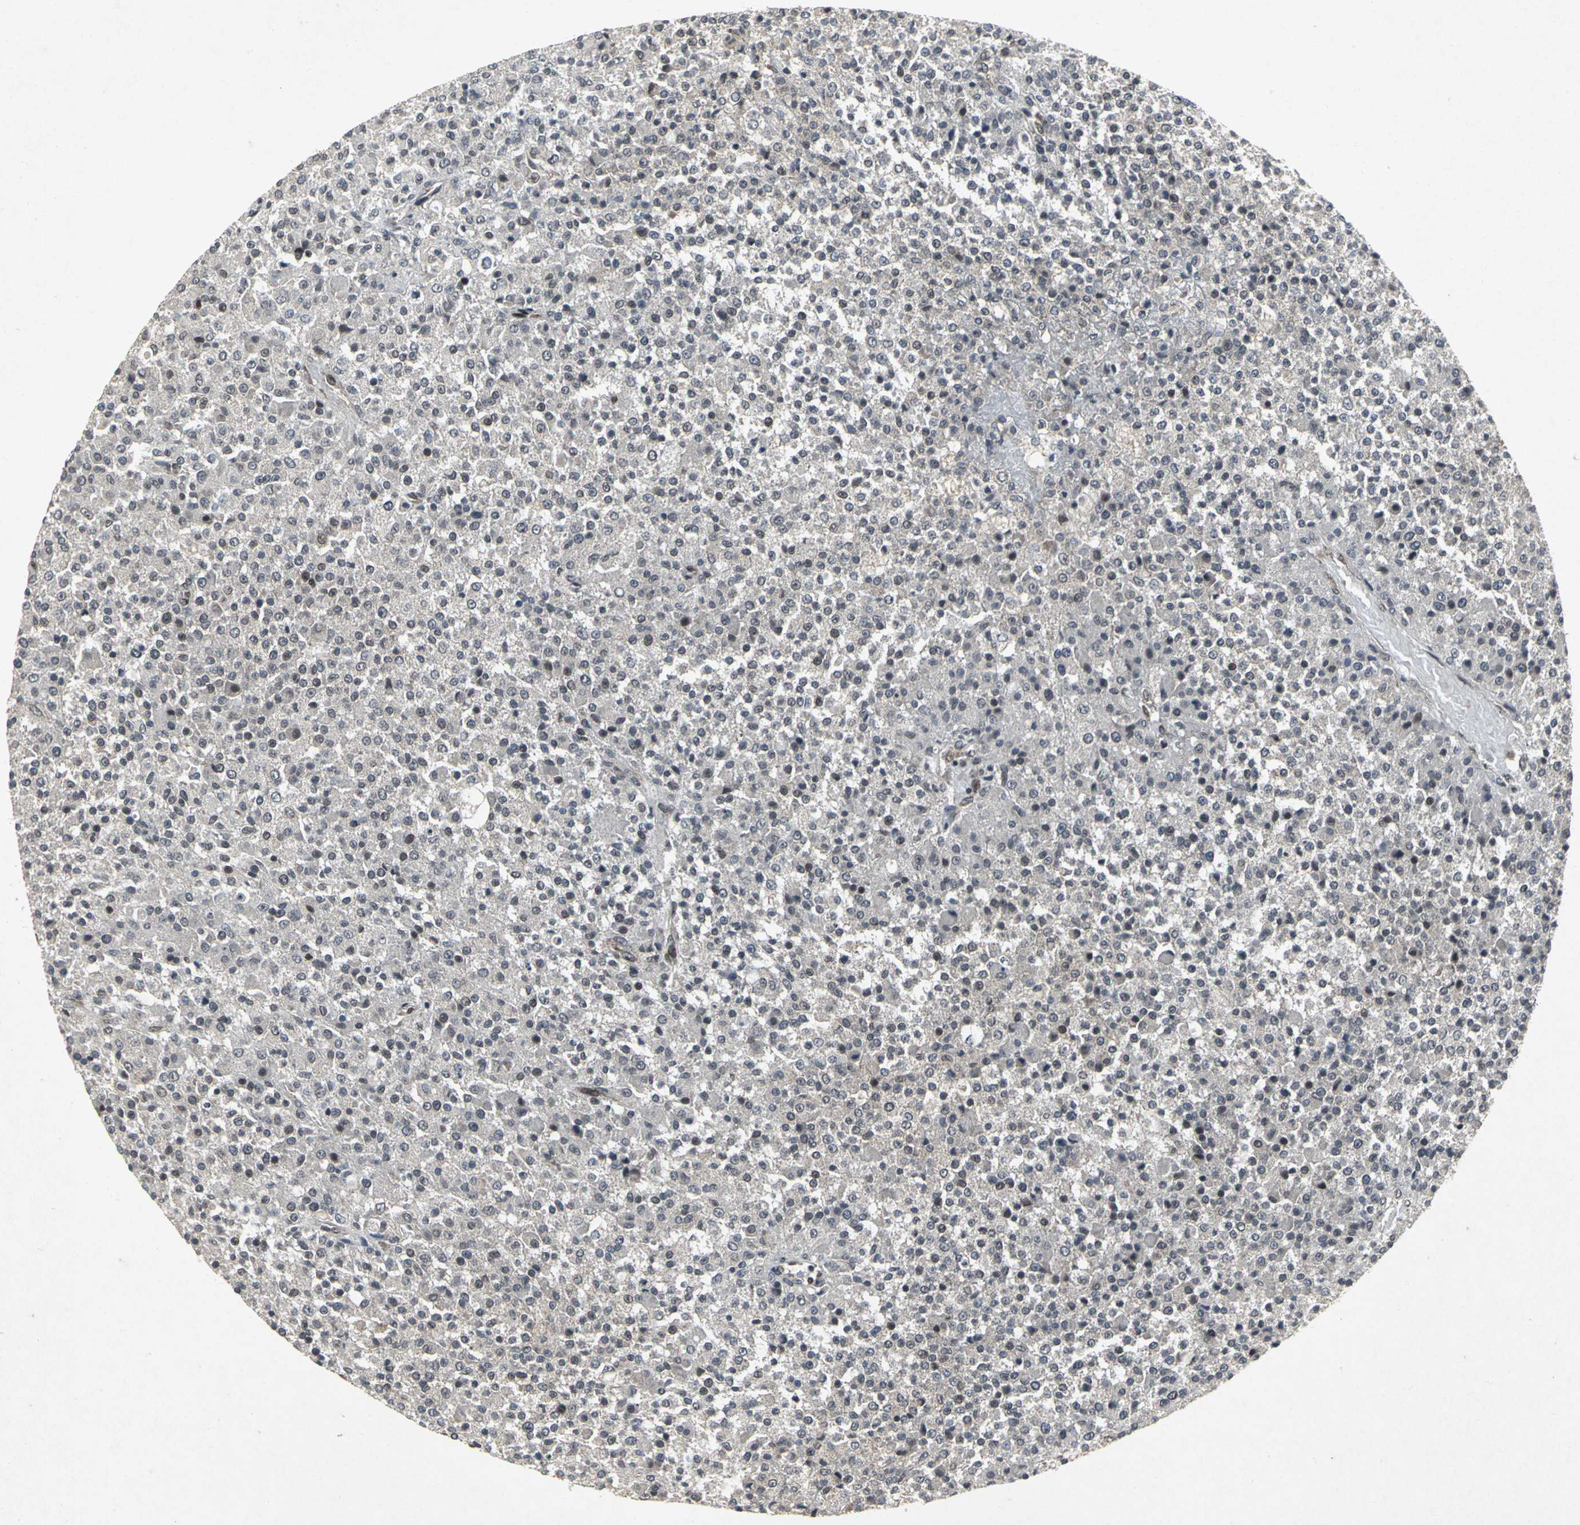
{"staining": {"intensity": "negative", "quantity": "none", "location": "none"}, "tissue": "testis cancer", "cell_type": "Tumor cells", "image_type": "cancer", "snomed": [{"axis": "morphology", "description": "Seminoma, NOS"}, {"axis": "topography", "description": "Testis"}], "caption": "Tumor cells show no significant protein staining in testis cancer (seminoma). (Immunohistochemistry, brightfield microscopy, high magnification).", "gene": "SH2B3", "patient": {"sex": "male", "age": 59}}